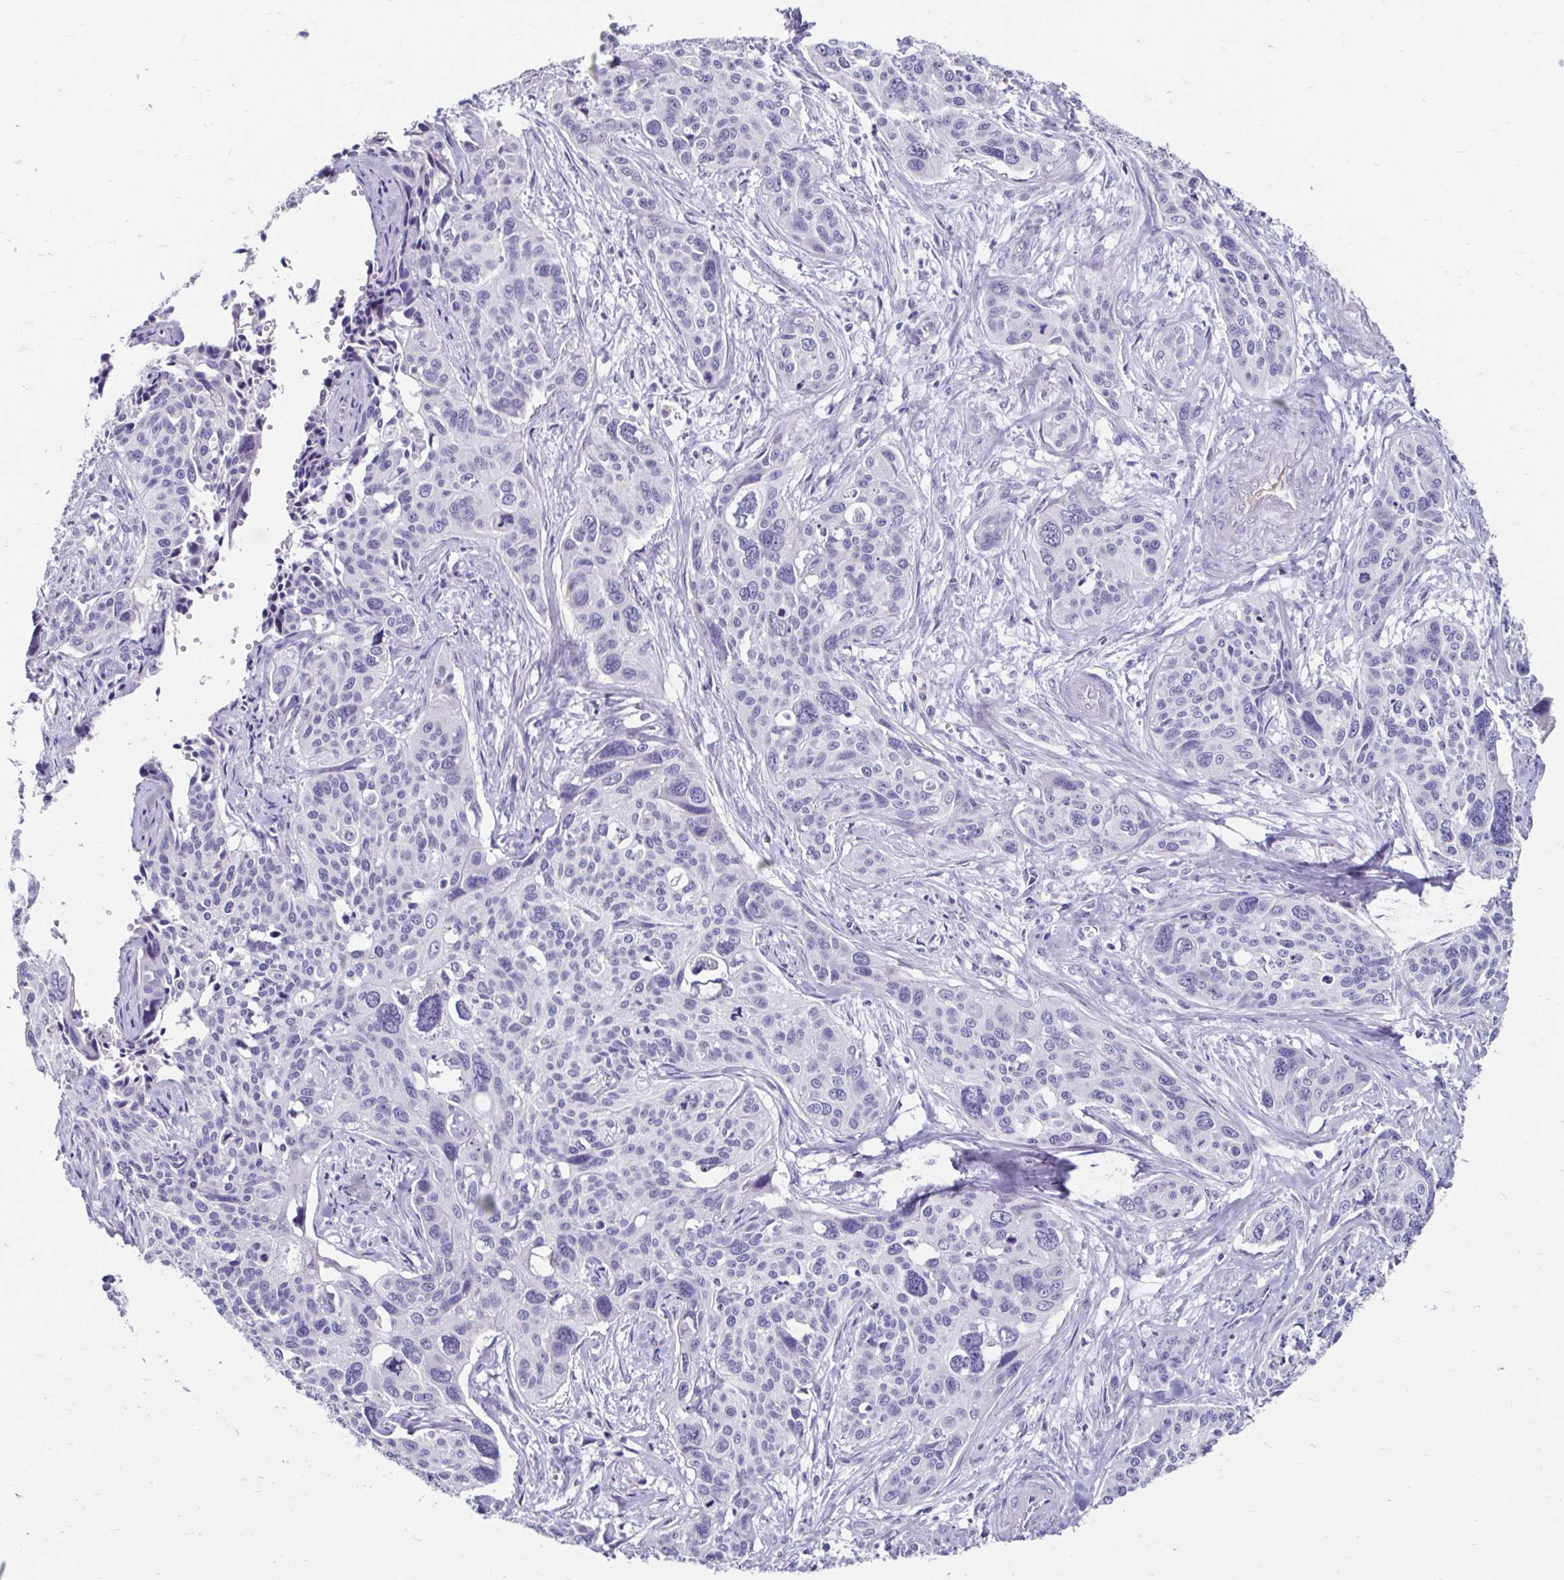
{"staining": {"intensity": "negative", "quantity": "none", "location": "none"}, "tissue": "cervical cancer", "cell_type": "Tumor cells", "image_type": "cancer", "snomed": [{"axis": "morphology", "description": "Squamous cell carcinoma, NOS"}, {"axis": "topography", "description": "Cervix"}], "caption": "This photomicrograph is of cervical cancer (squamous cell carcinoma) stained with IHC to label a protein in brown with the nuclei are counter-stained blue. There is no positivity in tumor cells.", "gene": "SCG3", "patient": {"sex": "female", "age": 31}}